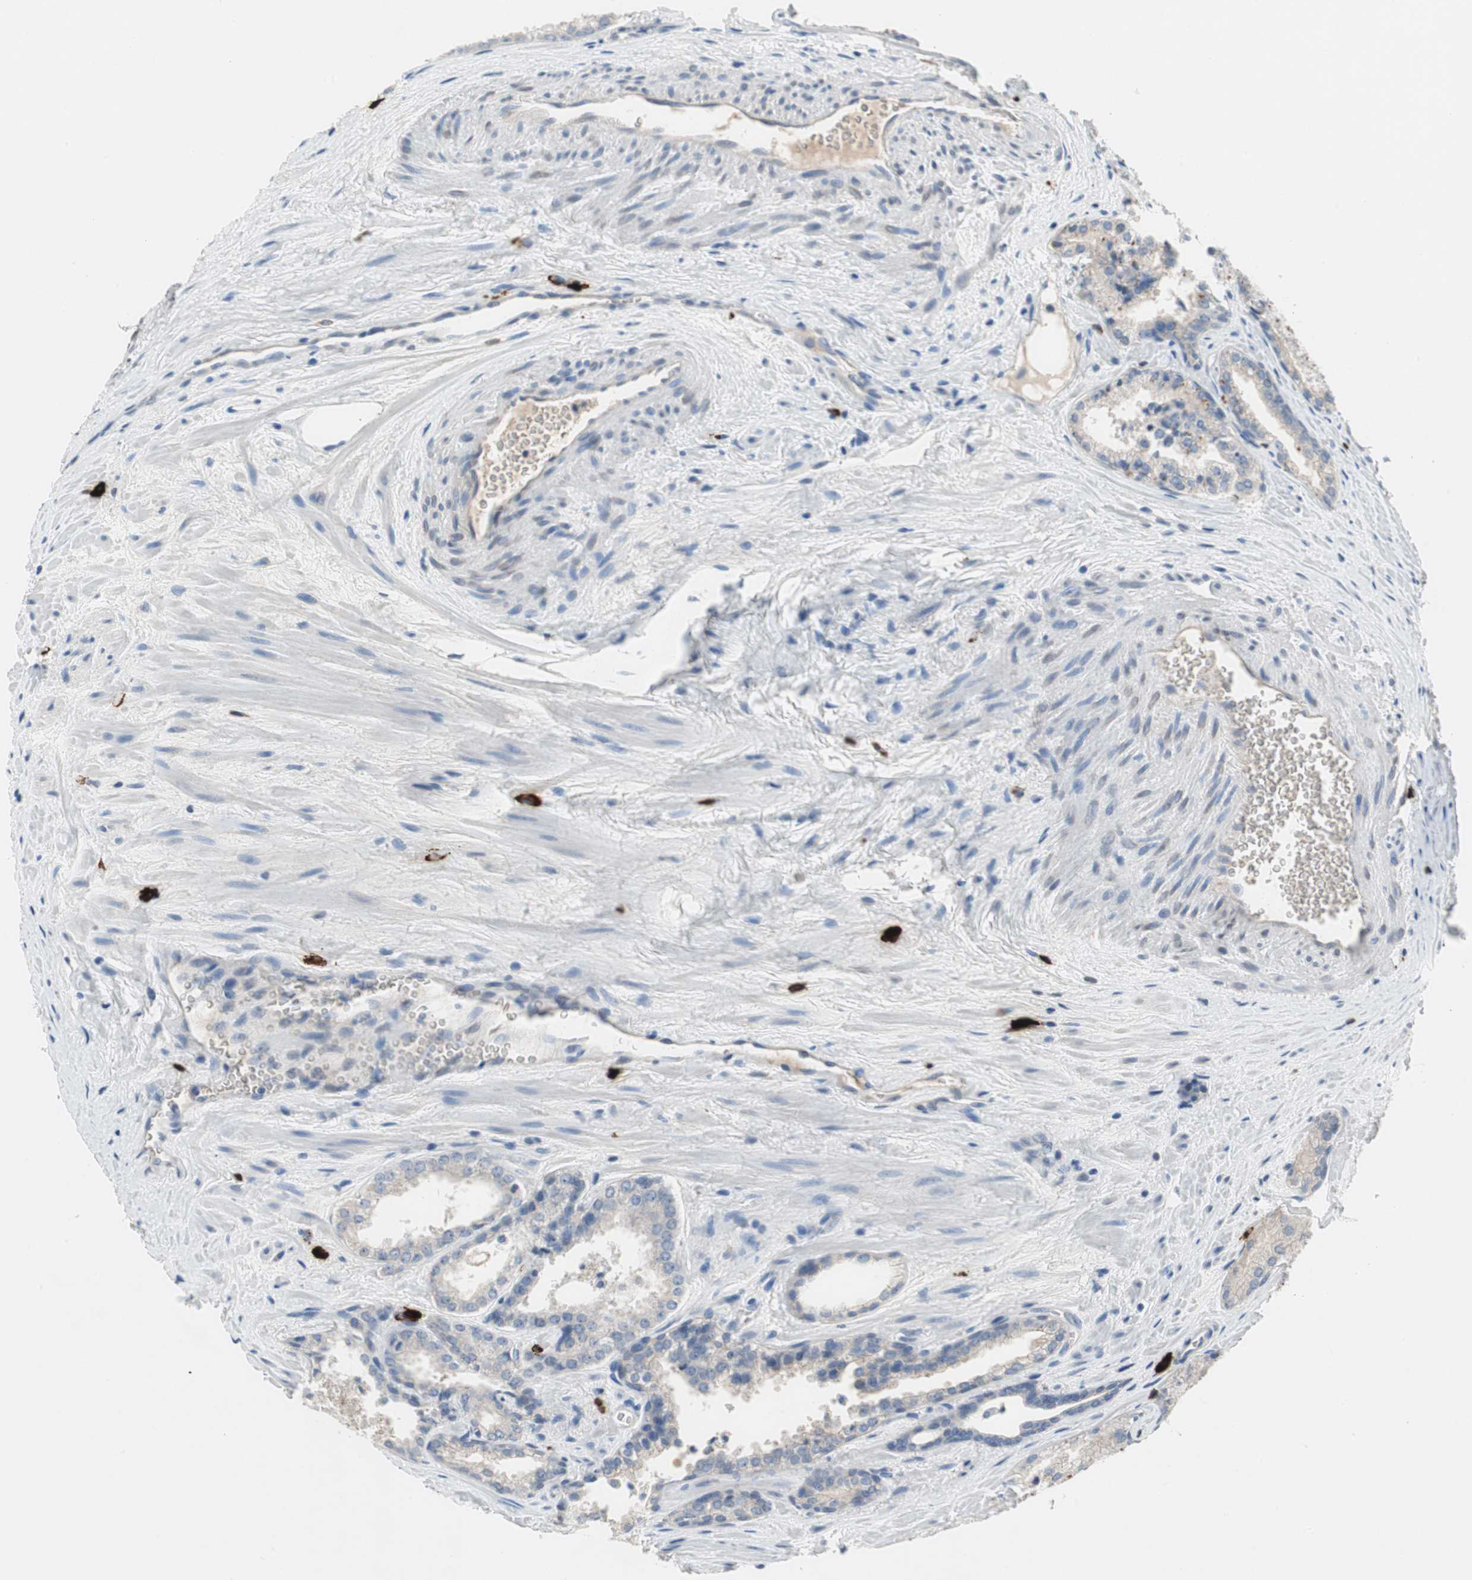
{"staining": {"intensity": "negative", "quantity": "none", "location": "none"}, "tissue": "prostate cancer", "cell_type": "Tumor cells", "image_type": "cancer", "snomed": [{"axis": "morphology", "description": "Adenocarcinoma, Low grade"}, {"axis": "topography", "description": "Prostate"}], "caption": "This histopathology image is of adenocarcinoma (low-grade) (prostate) stained with immunohistochemistry to label a protein in brown with the nuclei are counter-stained blue. There is no positivity in tumor cells. Brightfield microscopy of IHC stained with DAB (brown) and hematoxylin (blue), captured at high magnification.", "gene": "CPA3", "patient": {"sex": "male", "age": 60}}